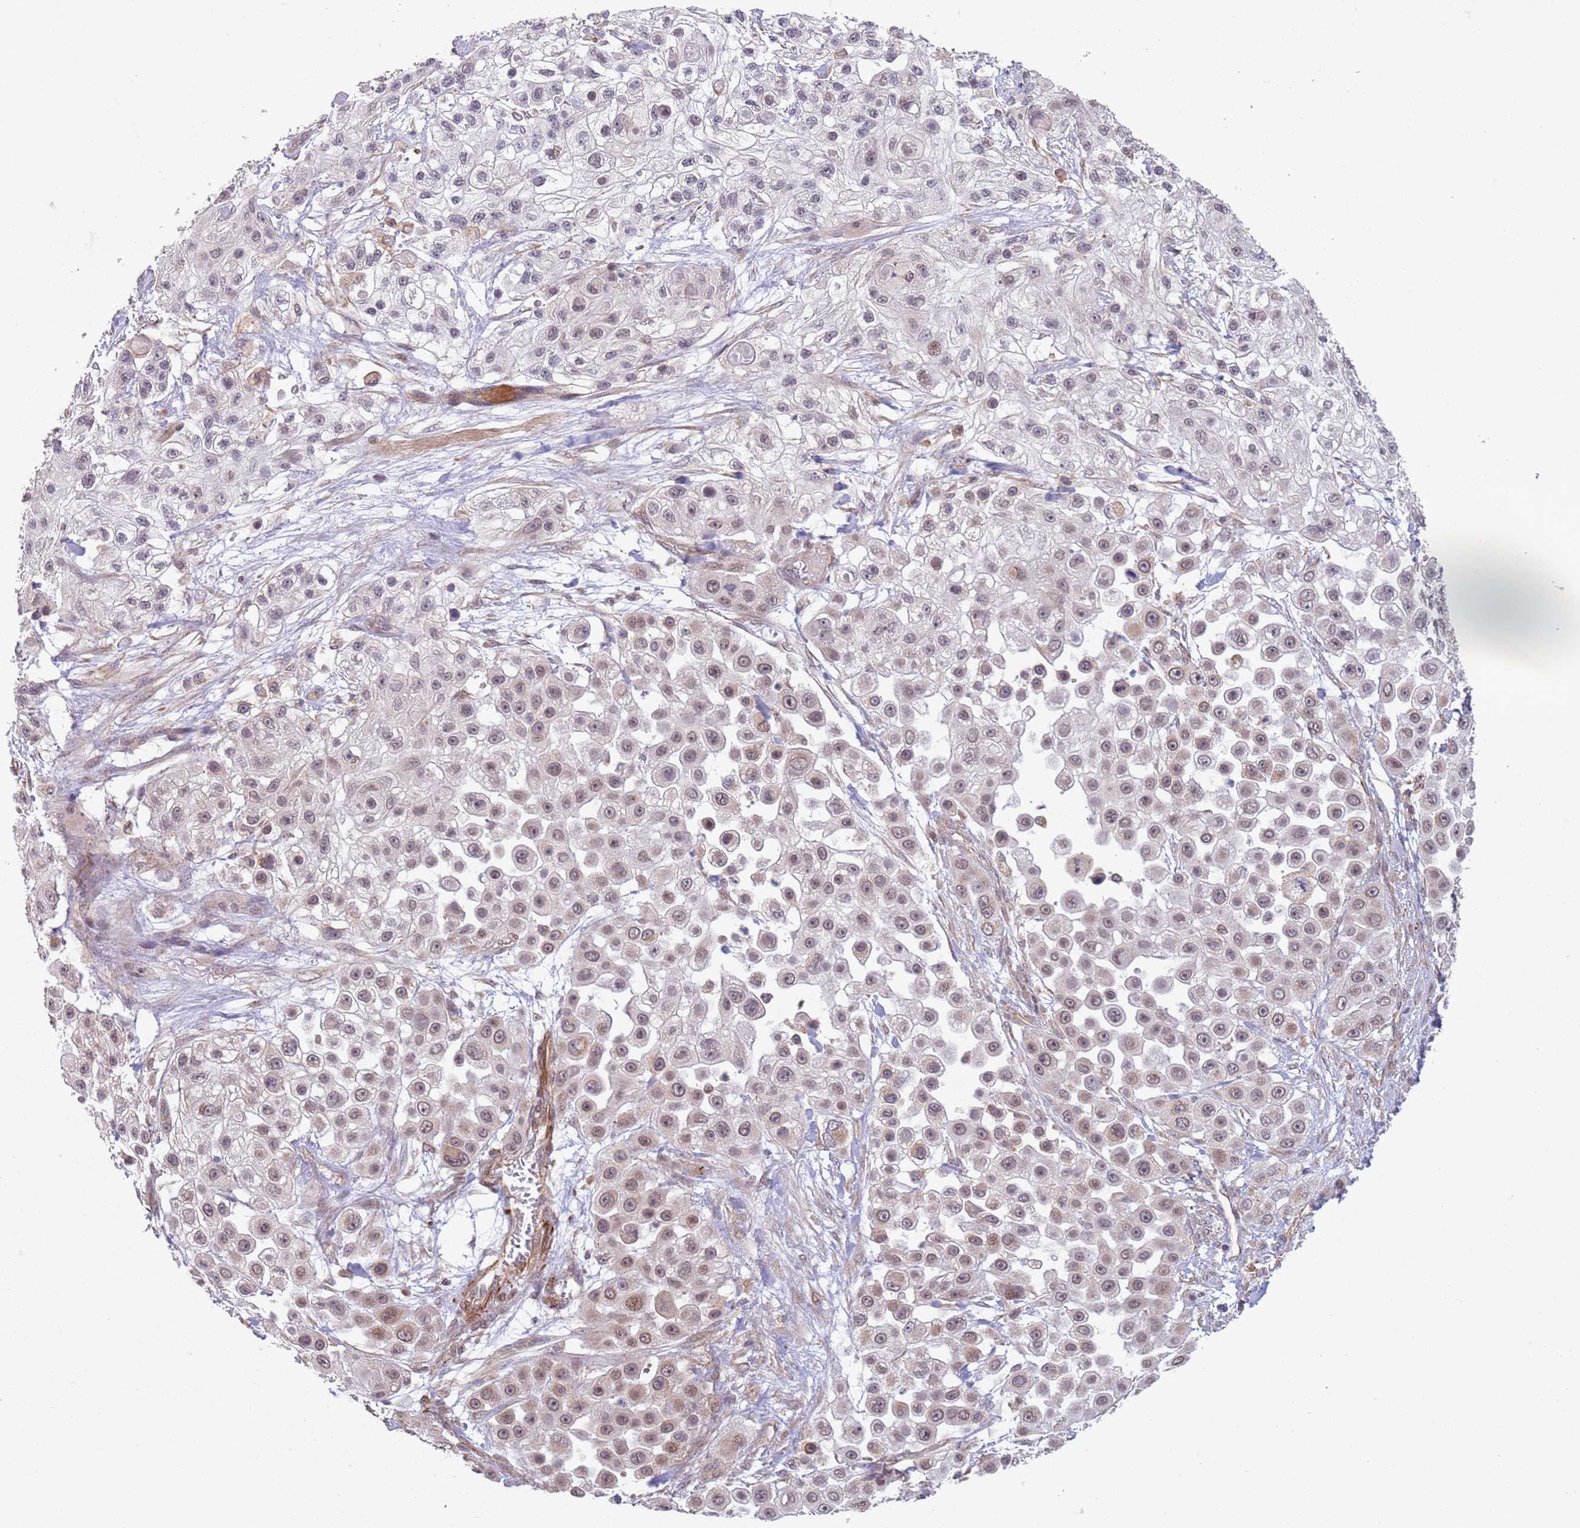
{"staining": {"intensity": "weak", "quantity": ">75%", "location": "nuclear"}, "tissue": "skin cancer", "cell_type": "Tumor cells", "image_type": "cancer", "snomed": [{"axis": "morphology", "description": "Squamous cell carcinoma, NOS"}, {"axis": "topography", "description": "Skin"}], "caption": "There is low levels of weak nuclear expression in tumor cells of skin cancer (squamous cell carcinoma), as demonstrated by immunohistochemical staining (brown color).", "gene": "CHD9", "patient": {"sex": "male", "age": 67}}